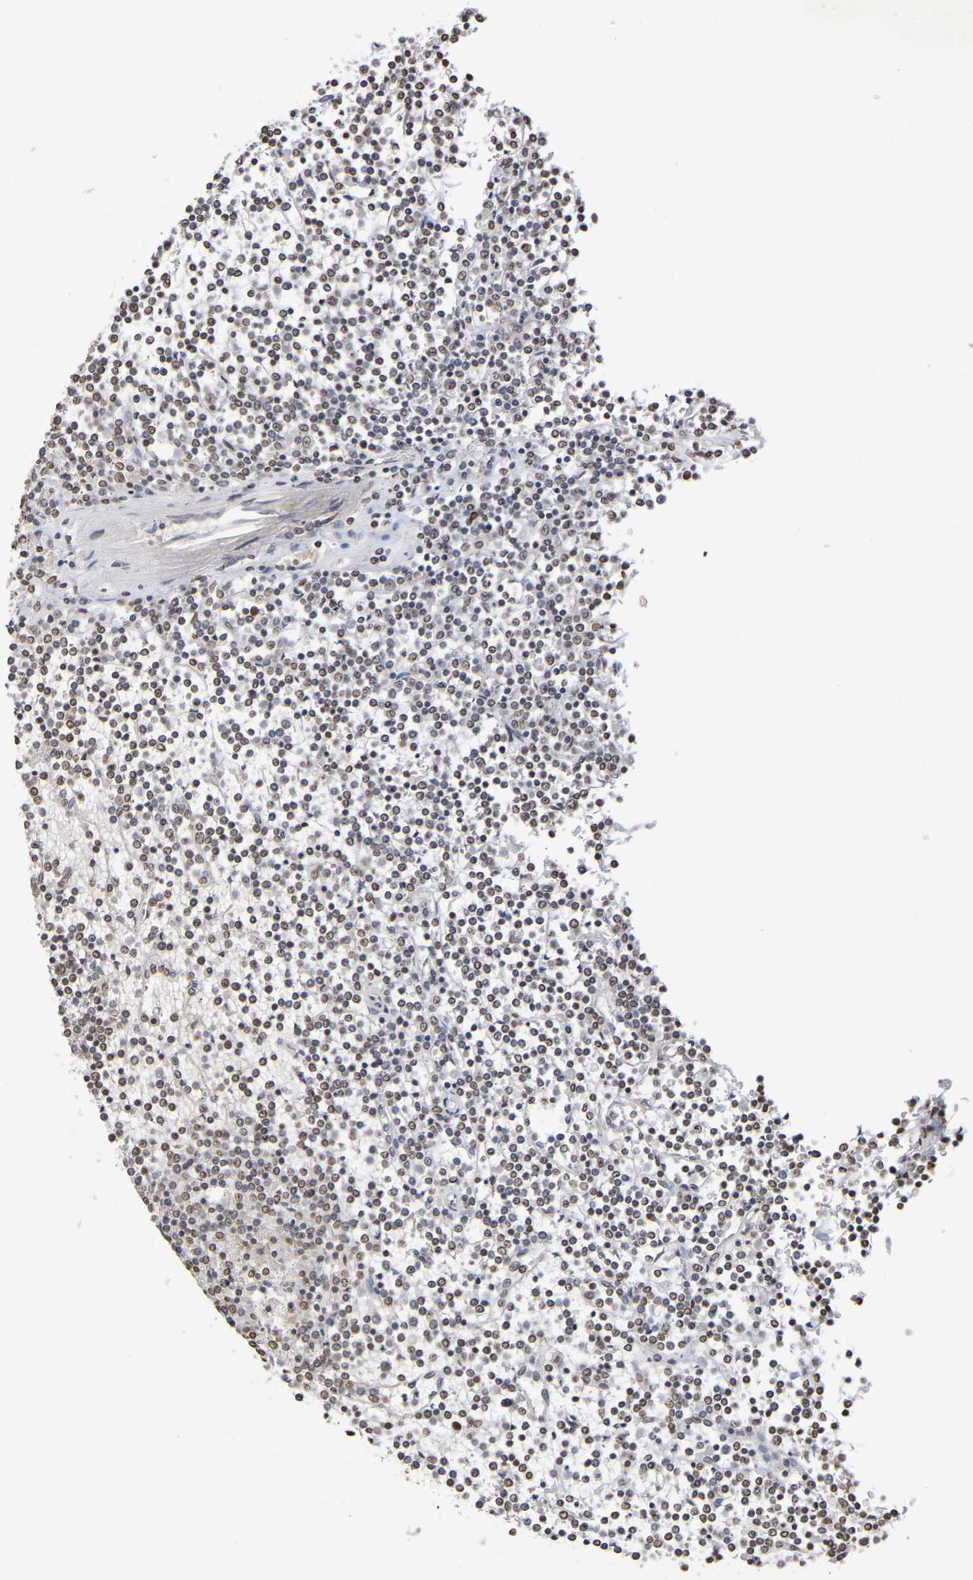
{"staining": {"intensity": "moderate", "quantity": "<25%", "location": "nuclear"}, "tissue": "lymphoma", "cell_type": "Tumor cells", "image_type": "cancer", "snomed": [{"axis": "morphology", "description": "Malignant lymphoma, non-Hodgkin's type, Low grade"}, {"axis": "topography", "description": "Spleen"}], "caption": "Moderate nuclear protein staining is appreciated in approximately <25% of tumor cells in malignant lymphoma, non-Hodgkin's type (low-grade).", "gene": "ATF4", "patient": {"sex": "female", "age": 19}}